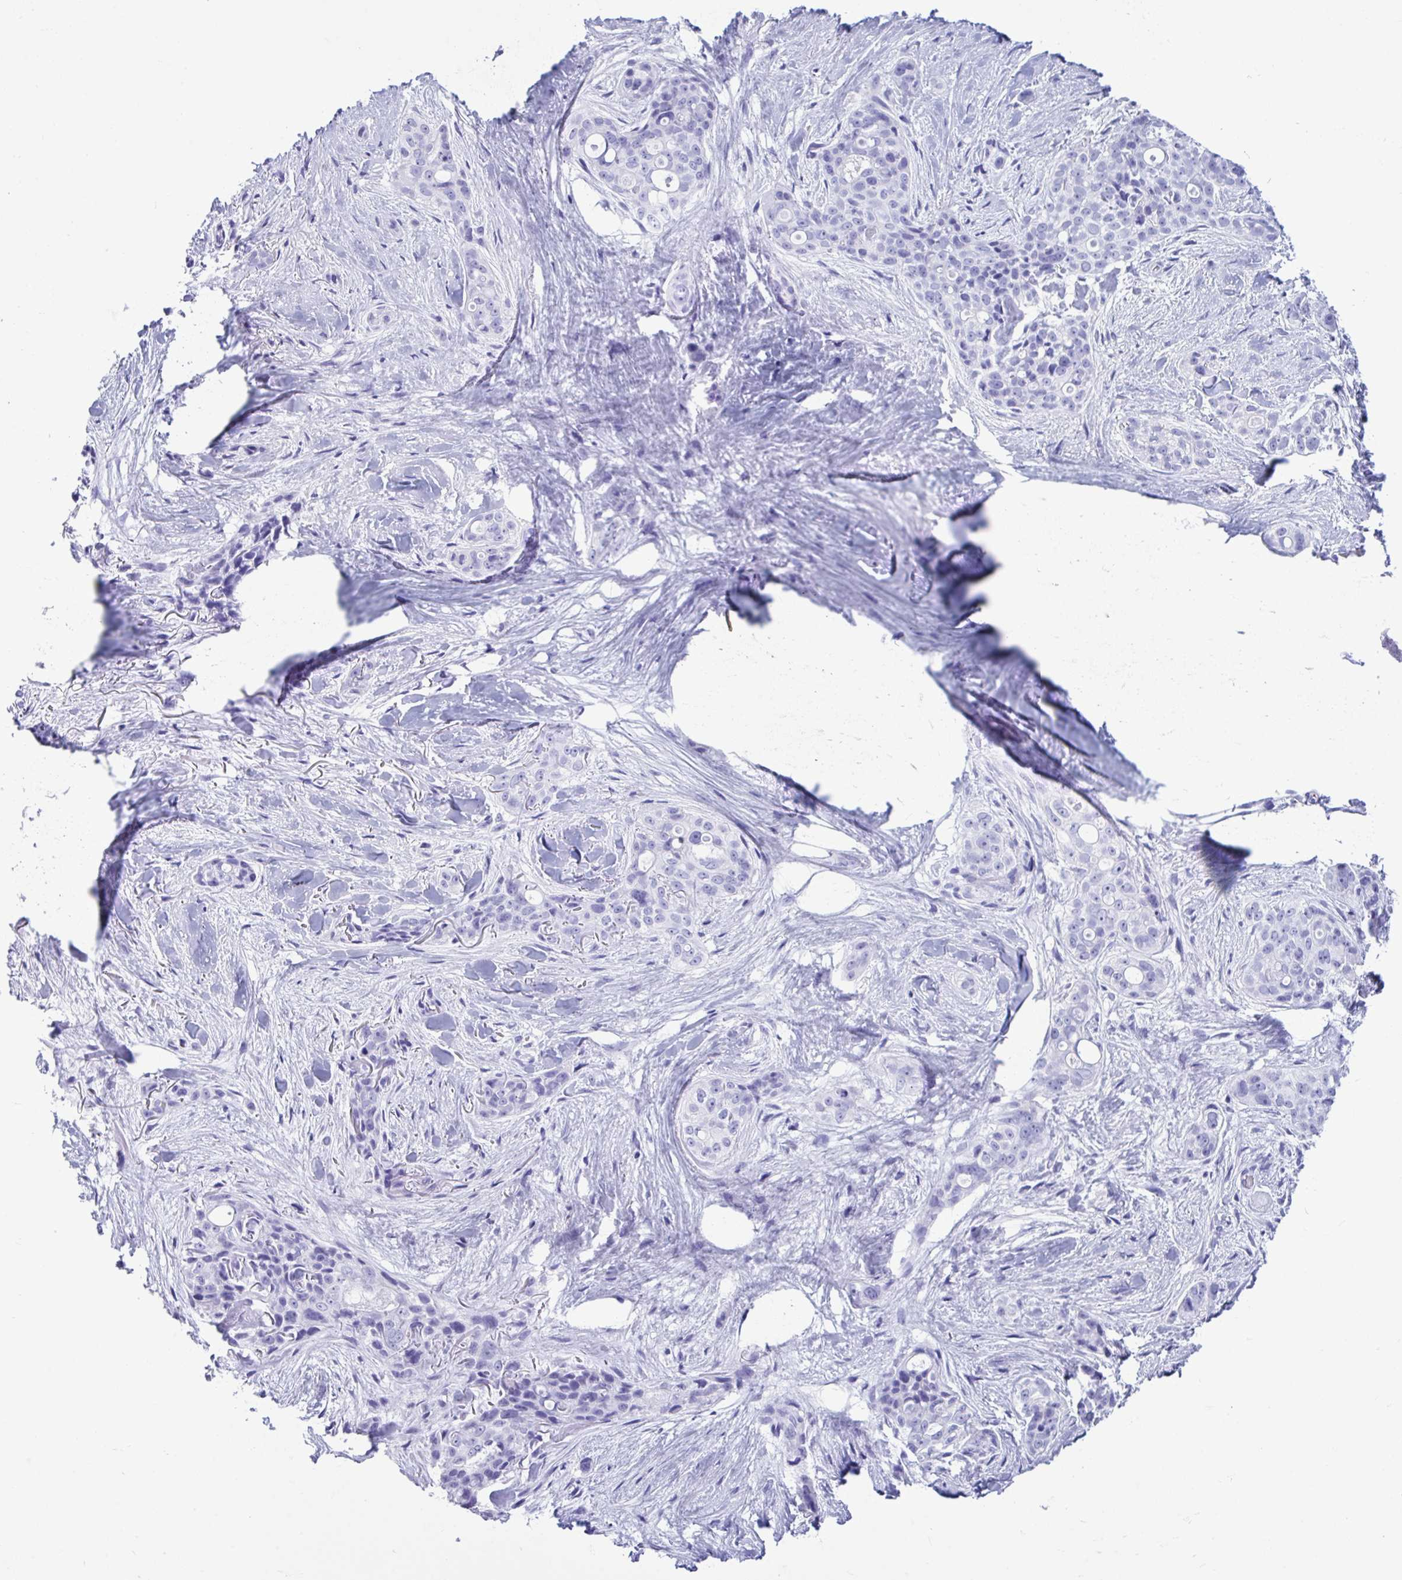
{"staining": {"intensity": "negative", "quantity": "none", "location": "none"}, "tissue": "skin cancer", "cell_type": "Tumor cells", "image_type": "cancer", "snomed": [{"axis": "morphology", "description": "Basal cell carcinoma"}, {"axis": "topography", "description": "Skin"}], "caption": "DAB (3,3'-diaminobenzidine) immunohistochemical staining of skin cancer exhibits no significant staining in tumor cells.", "gene": "SMIM9", "patient": {"sex": "female", "age": 79}}